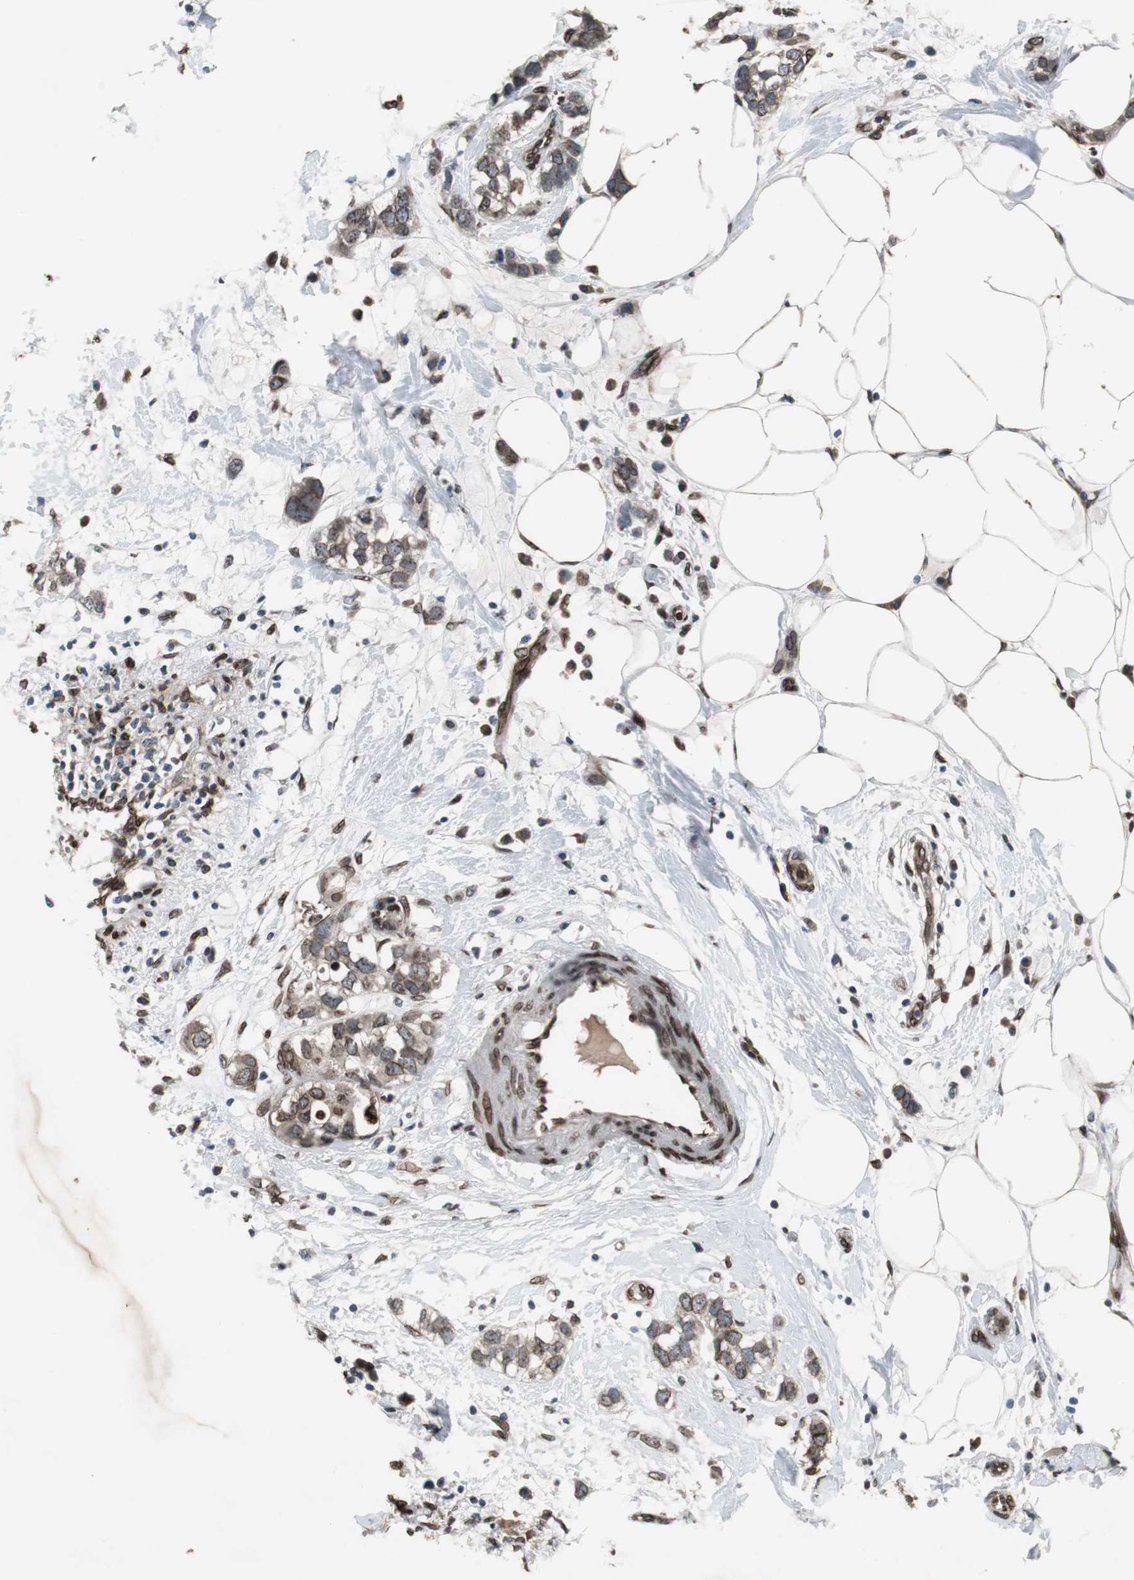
{"staining": {"intensity": "strong", "quantity": ">75%", "location": "cytoplasmic/membranous,nuclear"}, "tissue": "breast cancer", "cell_type": "Tumor cells", "image_type": "cancer", "snomed": [{"axis": "morphology", "description": "Normal tissue, NOS"}, {"axis": "morphology", "description": "Duct carcinoma"}, {"axis": "topography", "description": "Breast"}], "caption": "Breast cancer (infiltrating ductal carcinoma) was stained to show a protein in brown. There is high levels of strong cytoplasmic/membranous and nuclear staining in approximately >75% of tumor cells. The staining was performed using DAB, with brown indicating positive protein expression. Nuclei are stained blue with hematoxylin.", "gene": "LMNA", "patient": {"sex": "female", "age": 50}}